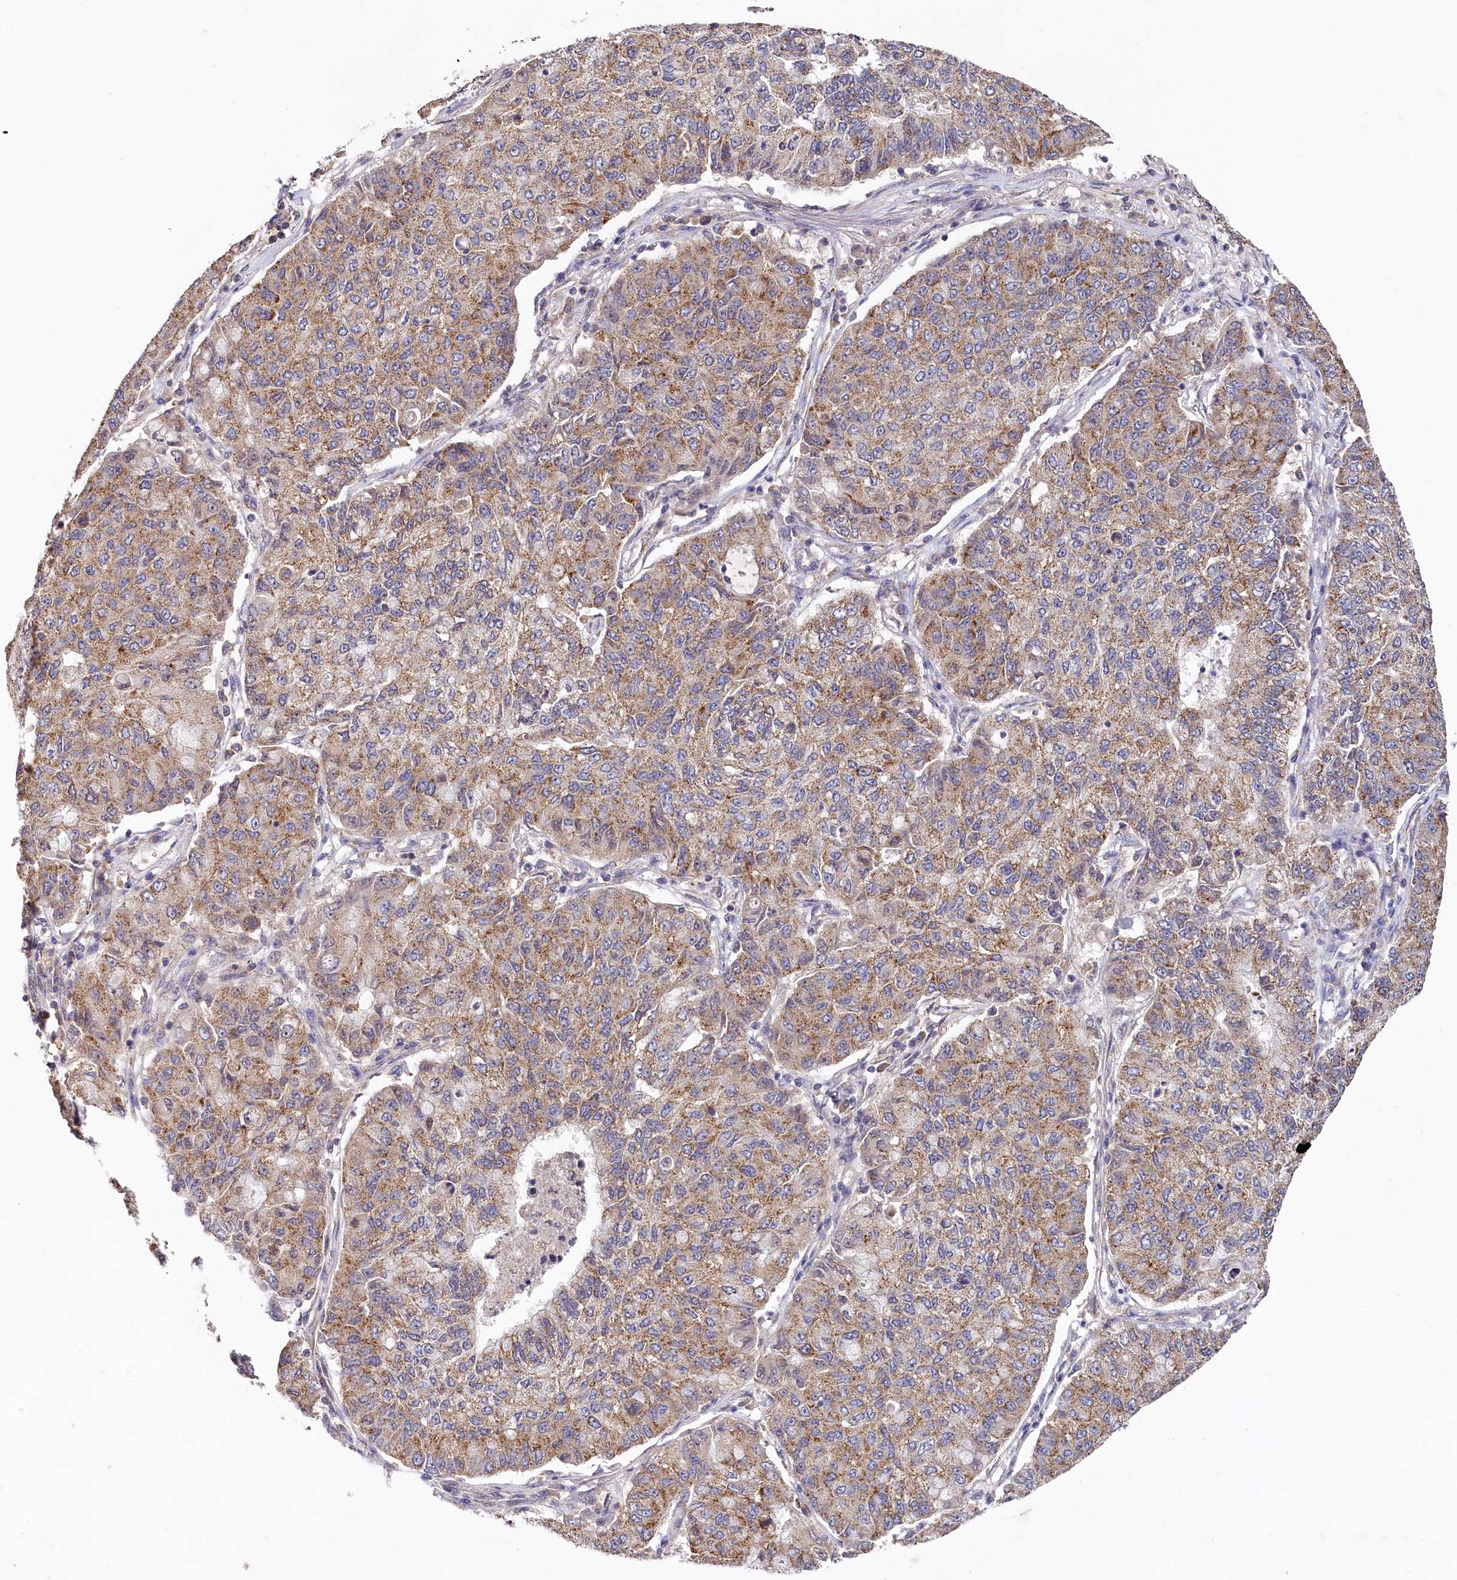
{"staining": {"intensity": "moderate", "quantity": ">75%", "location": "cytoplasmic/membranous"}, "tissue": "lung cancer", "cell_type": "Tumor cells", "image_type": "cancer", "snomed": [{"axis": "morphology", "description": "Squamous cell carcinoma, NOS"}, {"axis": "topography", "description": "Lung"}], "caption": "The image reveals staining of lung cancer (squamous cell carcinoma), revealing moderate cytoplasmic/membranous protein expression (brown color) within tumor cells.", "gene": "SPINK9", "patient": {"sex": "male", "age": 74}}